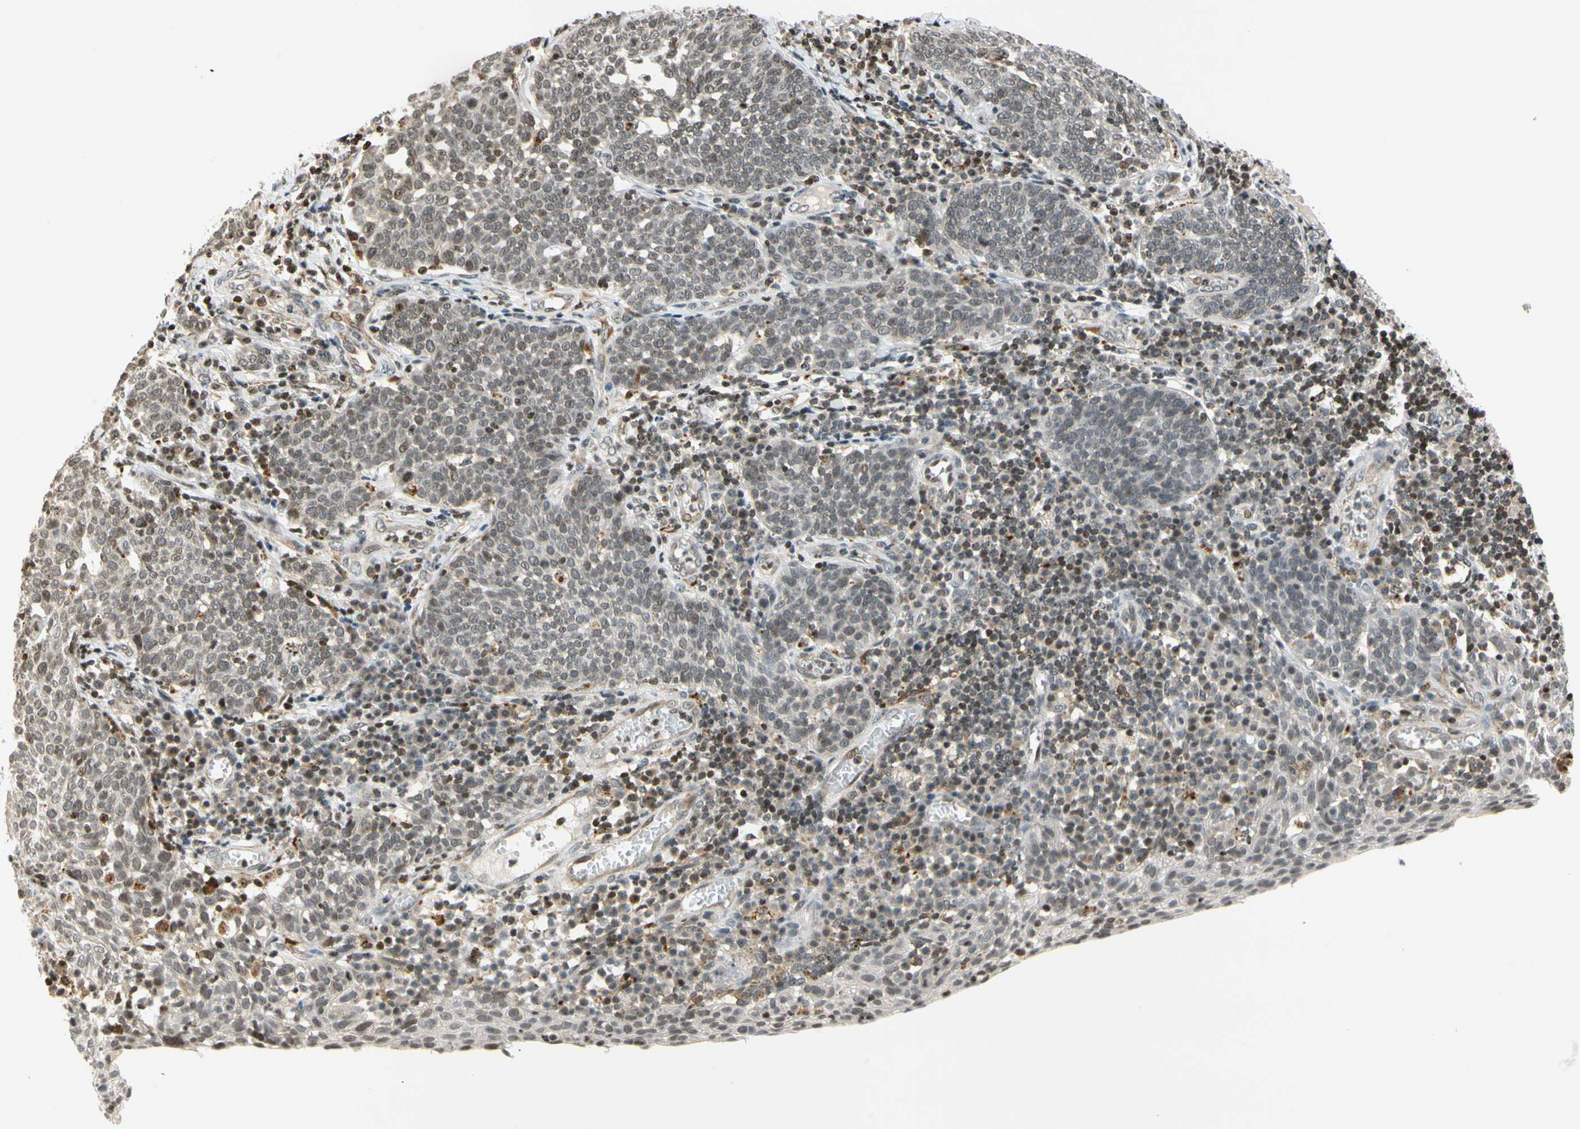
{"staining": {"intensity": "weak", "quantity": "<25%", "location": "nuclear"}, "tissue": "cervical cancer", "cell_type": "Tumor cells", "image_type": "cancer", "snomed": [{"axis": "morphology", "description": "Squamous cell carcinoma, NOS"}, {"axis": "topography", "description": "Cervix"}], "caption": "Image shows no significant protein positivity in tumor cells of cervical cancer (squamous cell carcinoma).", "gene": "CDK7", "patient": {"sex": "female", "age": 34}}